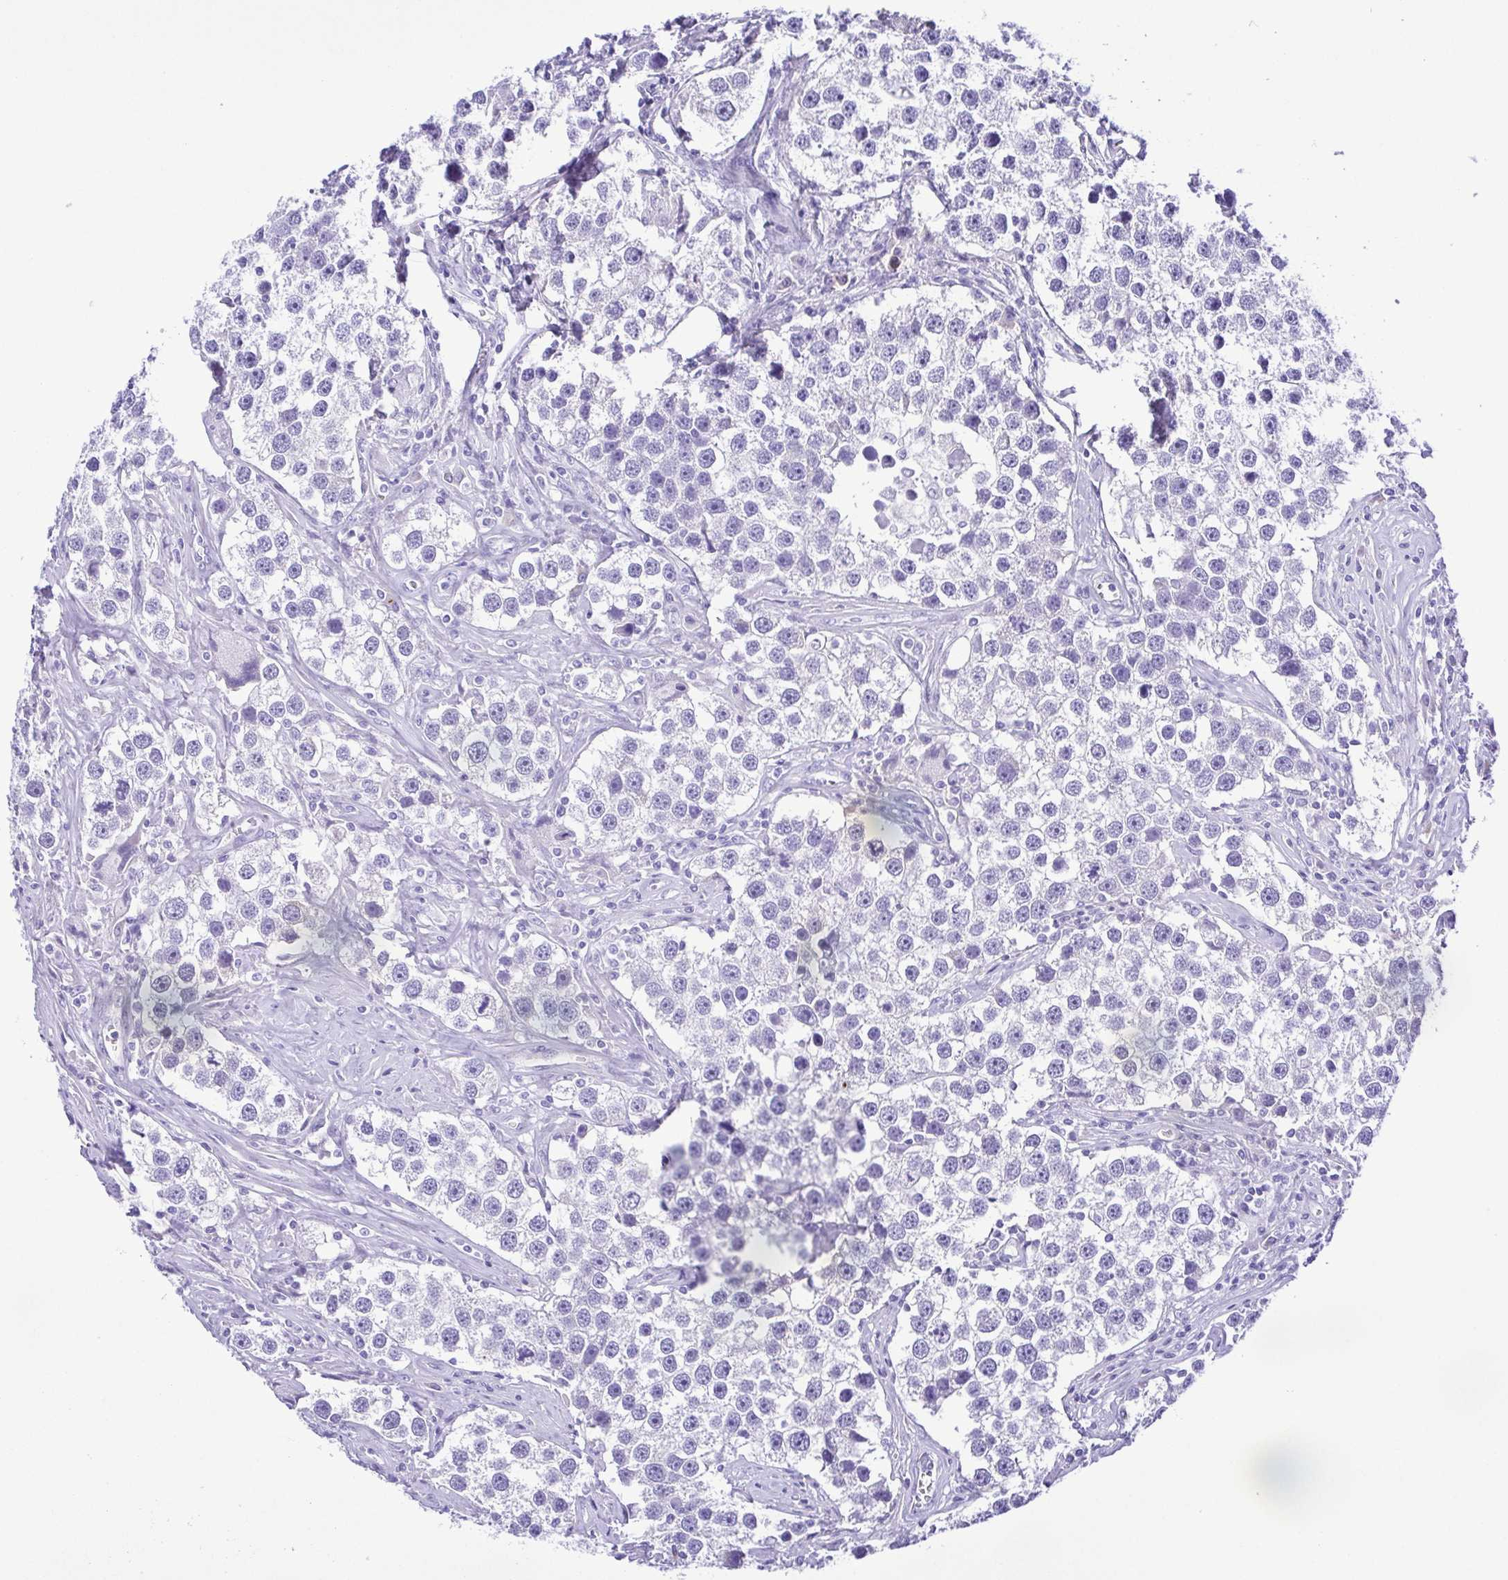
{"staining": {"intensity": "negative", "quantity": "none", "location": "none"}, "tissue": "testis cancer", "cell_type": "Tumor cells", "image_type": "cancer", "snomed": [{"axis": "morphology", "description": "Seminoma, NOS"}, {"axis": "topography", "description": "Testis"}], "caption": "Immunohistochemistry image of neoplastic tissue: testis cancer stained with DAB shows no significant protein expression in tumor cells.", "gene": "PAK3", "patient": {"sex": "male", "age": 49}}